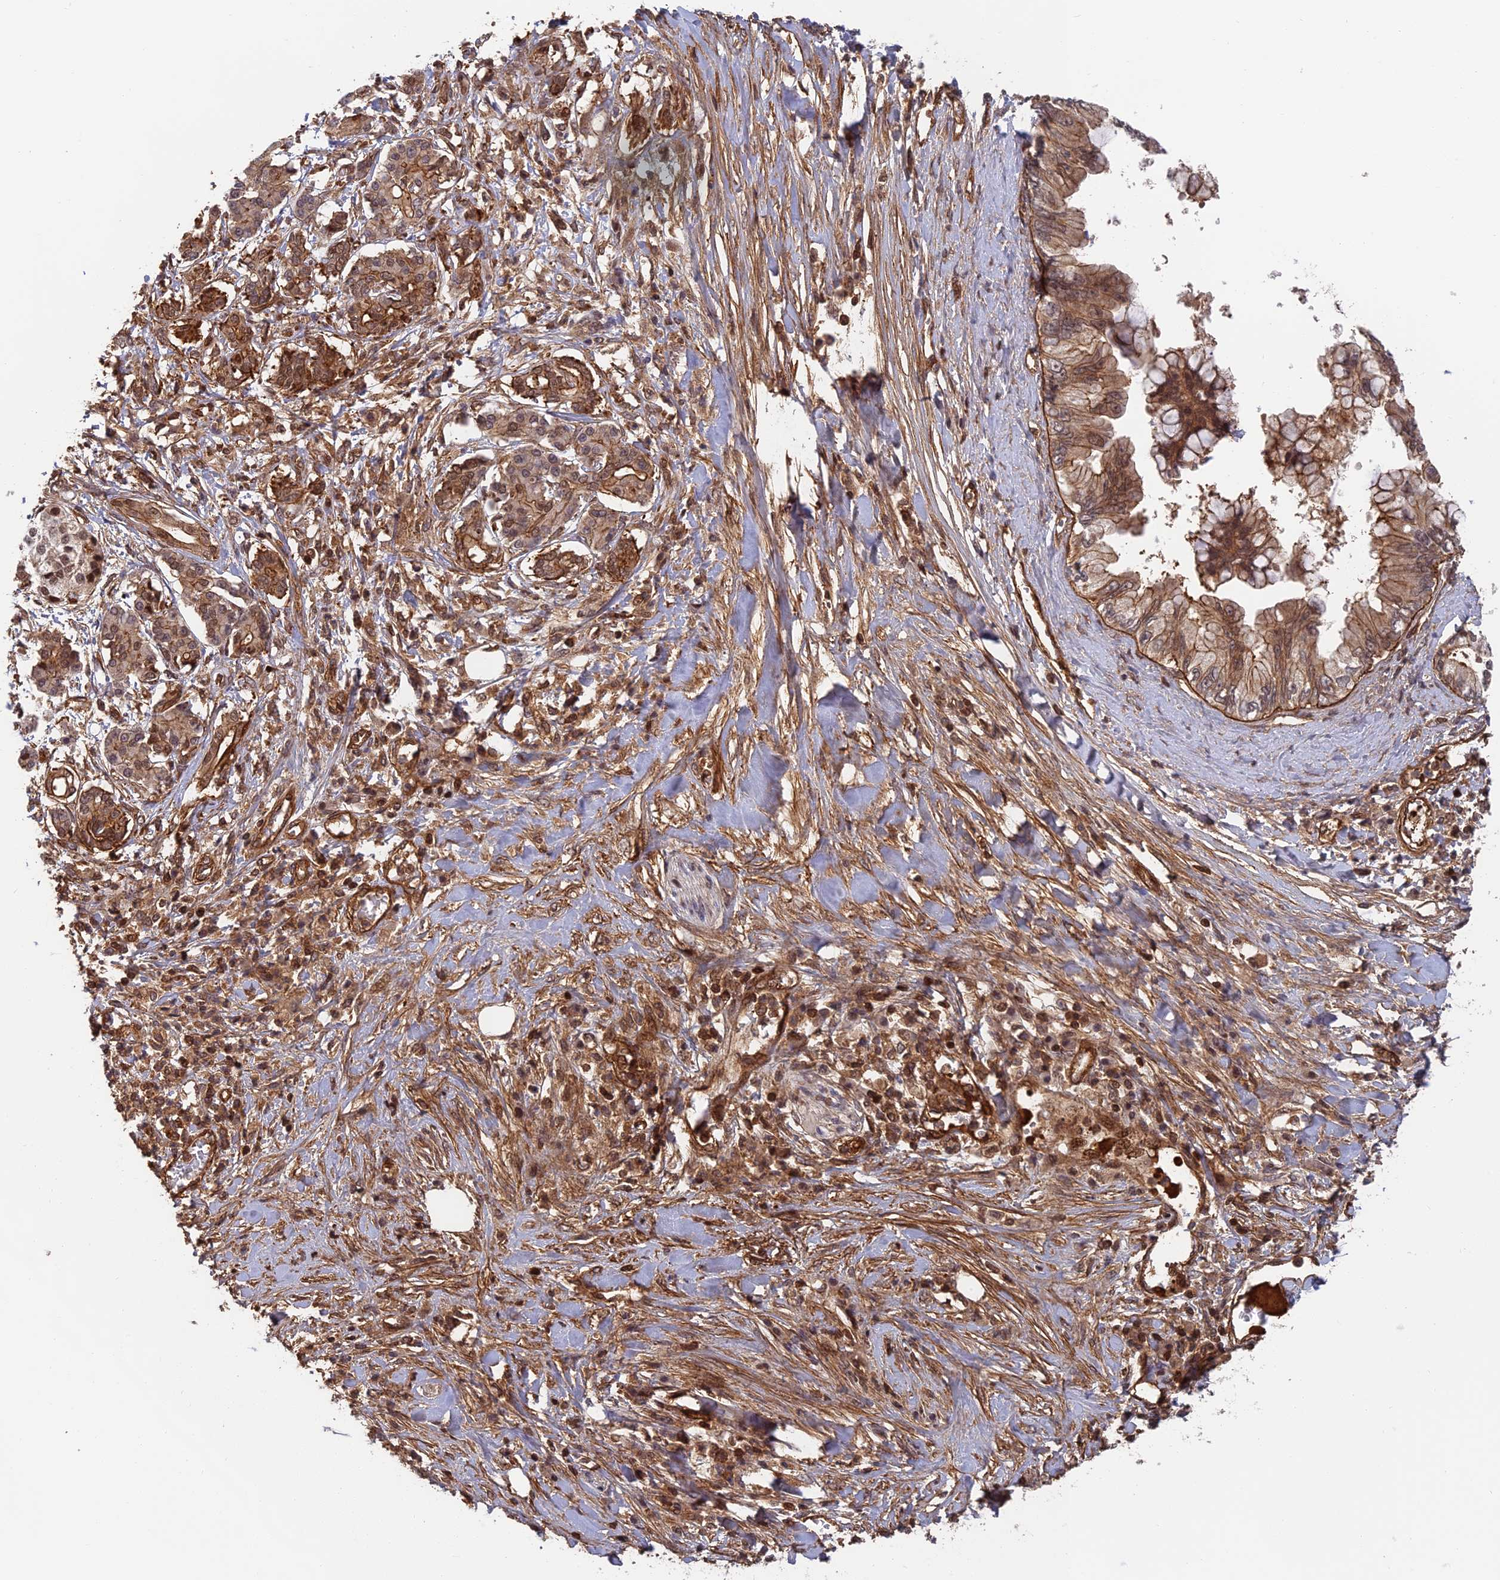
{"staining": {"intensity": "moderate", "quantity": ">75%", "location": "cytoplasmic/membranous"}, "tissue": "pancreatic cancer", "cell_type": "Tumor cells", "image_type": "cancer", "snomed": [{"axis": "morphology", "description": "Adenocarcinoma, NOS"}, {"axis": "topography", "description": "Pancreas"}], "caption": "A brown stain highlights moderate cytoplasmic/membranous expression of a protein in adenocarcinoma (pancreatic) tumor cells. The protein of interest is stained brown, and the nuclei are stained in blue (DAB (3,3'-diaminobenzidine) IHC with brightfield microscopy, high magnification).", "gene": "OSBPL1A", "patient": {"sex": "female", "age": 56}}